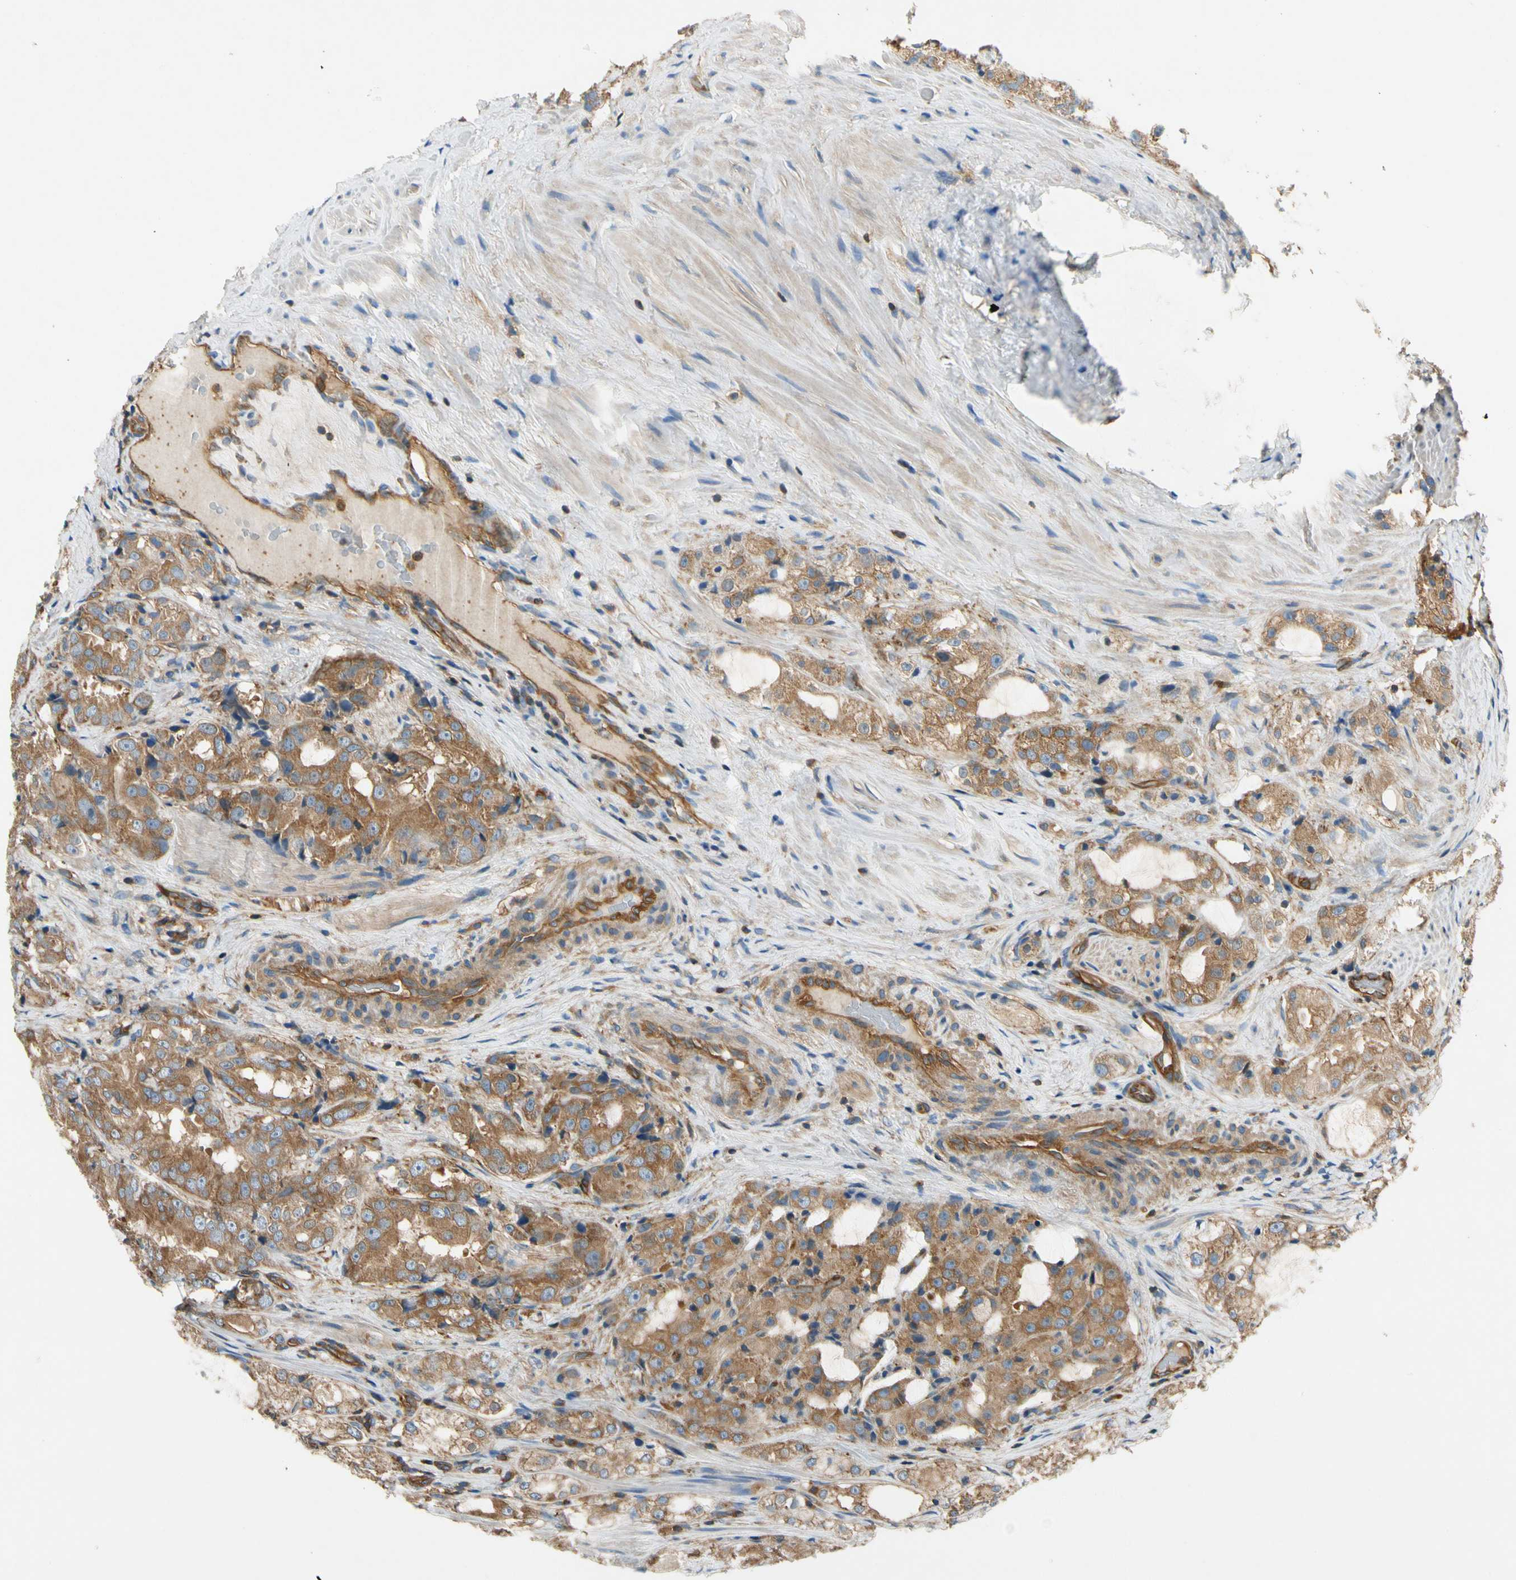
{"staining": {"intensity": "moderate", "quantity": ">75%", "location": "cytoplasmic/membranous"}, "tissue": "prostate cancer", "cell_type": "Tumor cells", "image_type": "cancer", "snomed": [{"axis": "morphology", "description": "Adenocarcinoma, High grade"}, {"axis": "topography", "description": "Prostate"}], "caption": "Tumor cells exhibit moderate cytoplasmic/membranous staining in approximately >75% of cells in adenocarcinoma (high-grade) (prostate).", "gene": "TCP11L1", "patient": {"sex": "male", "age": 73}}